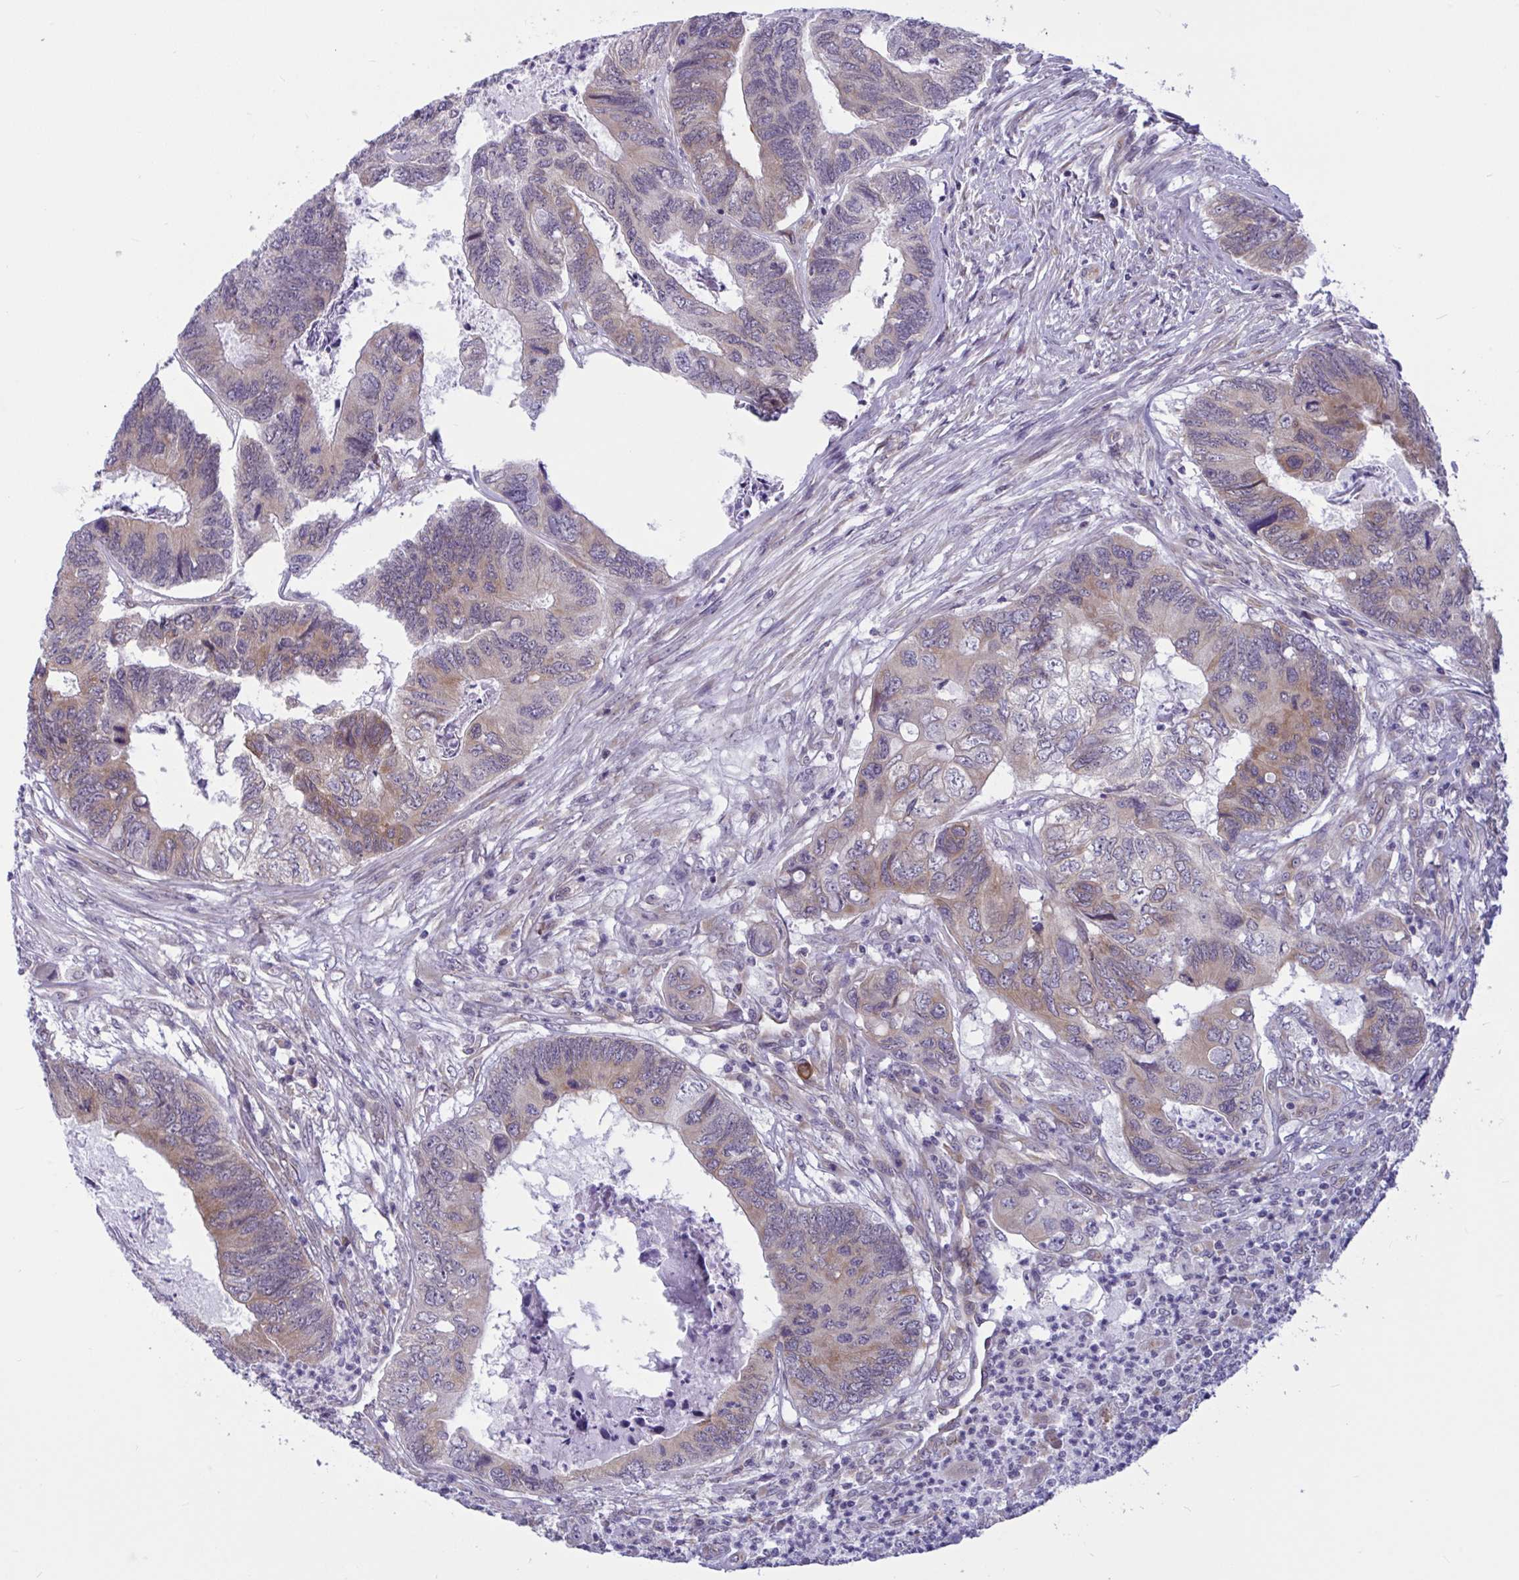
{"staining": {"intensity": "moderate", "quantity": "25%-75%", "location": "cytoplasmic/membranous"}, "tissue": "colorectal cancer", "cell_type": "Tumor cells", "image_type": "cancer", "snomed": [{"axis": "morphology", "description": "Adenocarcinoma, NOS"}, {"axis": "topography", "description": "Colon"}], "caption": "DAB (3,3'-diaminobenzidine) immunohistochemical staining of adenocarcinoma (colorectal) demonstrates moderate cytoplasmic/membranous protein staining in approximately 25%-75% of tumor cells. The protein of interest is stained brown, and the nuclei are stained in blue (DAB IHC with brightfield microscopy, high magnification).", "gene": "CAMLG", "patient": {"sex": "female", "age": 67}}